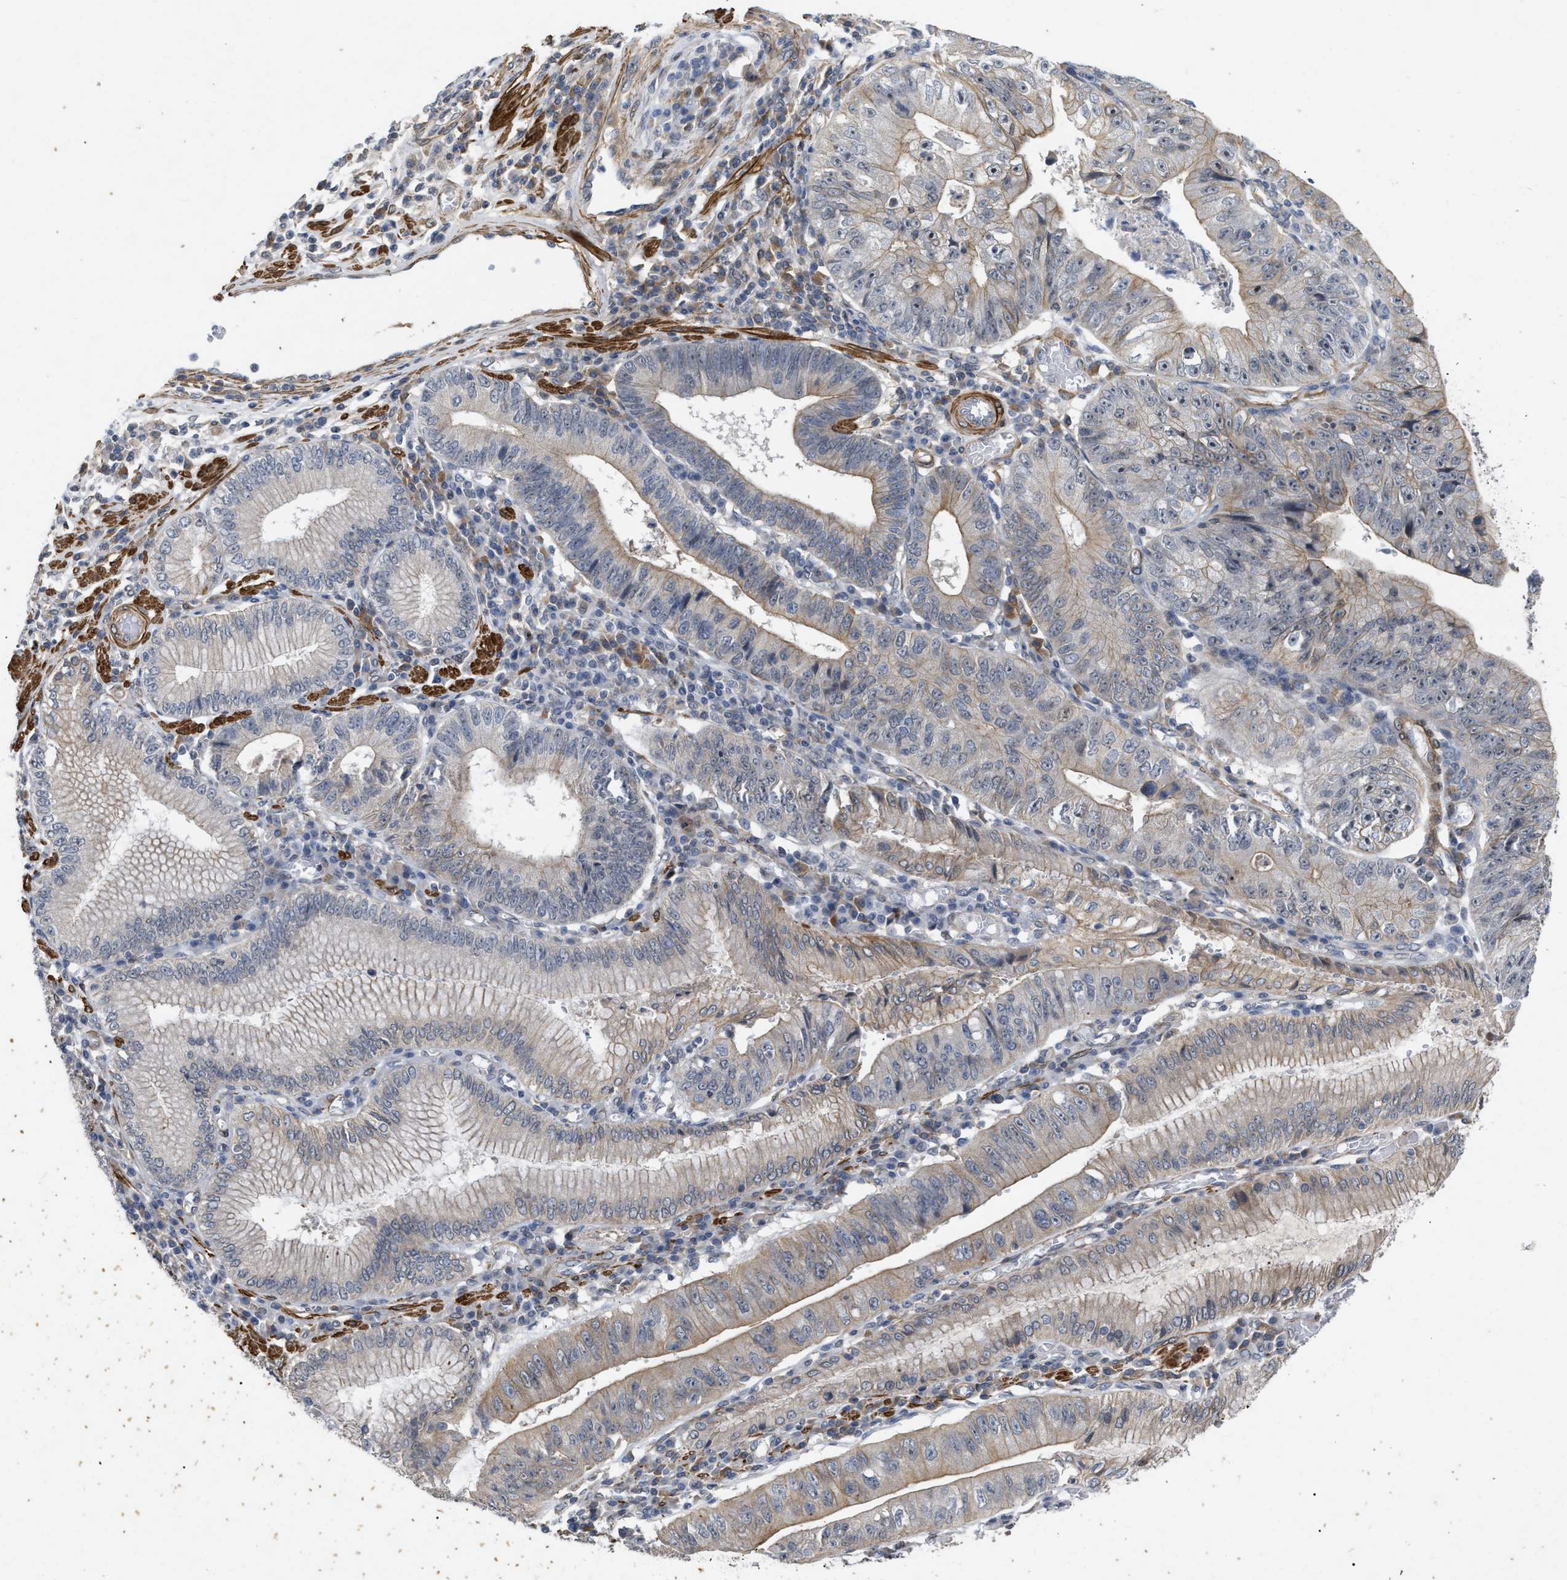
{"staining": {"intensity": "weak", "quantity": "25%-75%", "location": "cytoplasmic/membranous"}, "tissue": "stomach cancer", "cell_type": "Tumor cells", "image_type": "cancer", "snomed": [{"axis": "morphology", "description": "Adenocarcinoma, NOS"}, {"axis": "topography", "description": "Stomach"}], "caption": "Weak cytoplasmic/membranous expression is present in about 25%-75% of tumor cells in stomach cancer.", "gene": "ST6GALNAC6", "patient": {"sex": "male", "age": 59}}